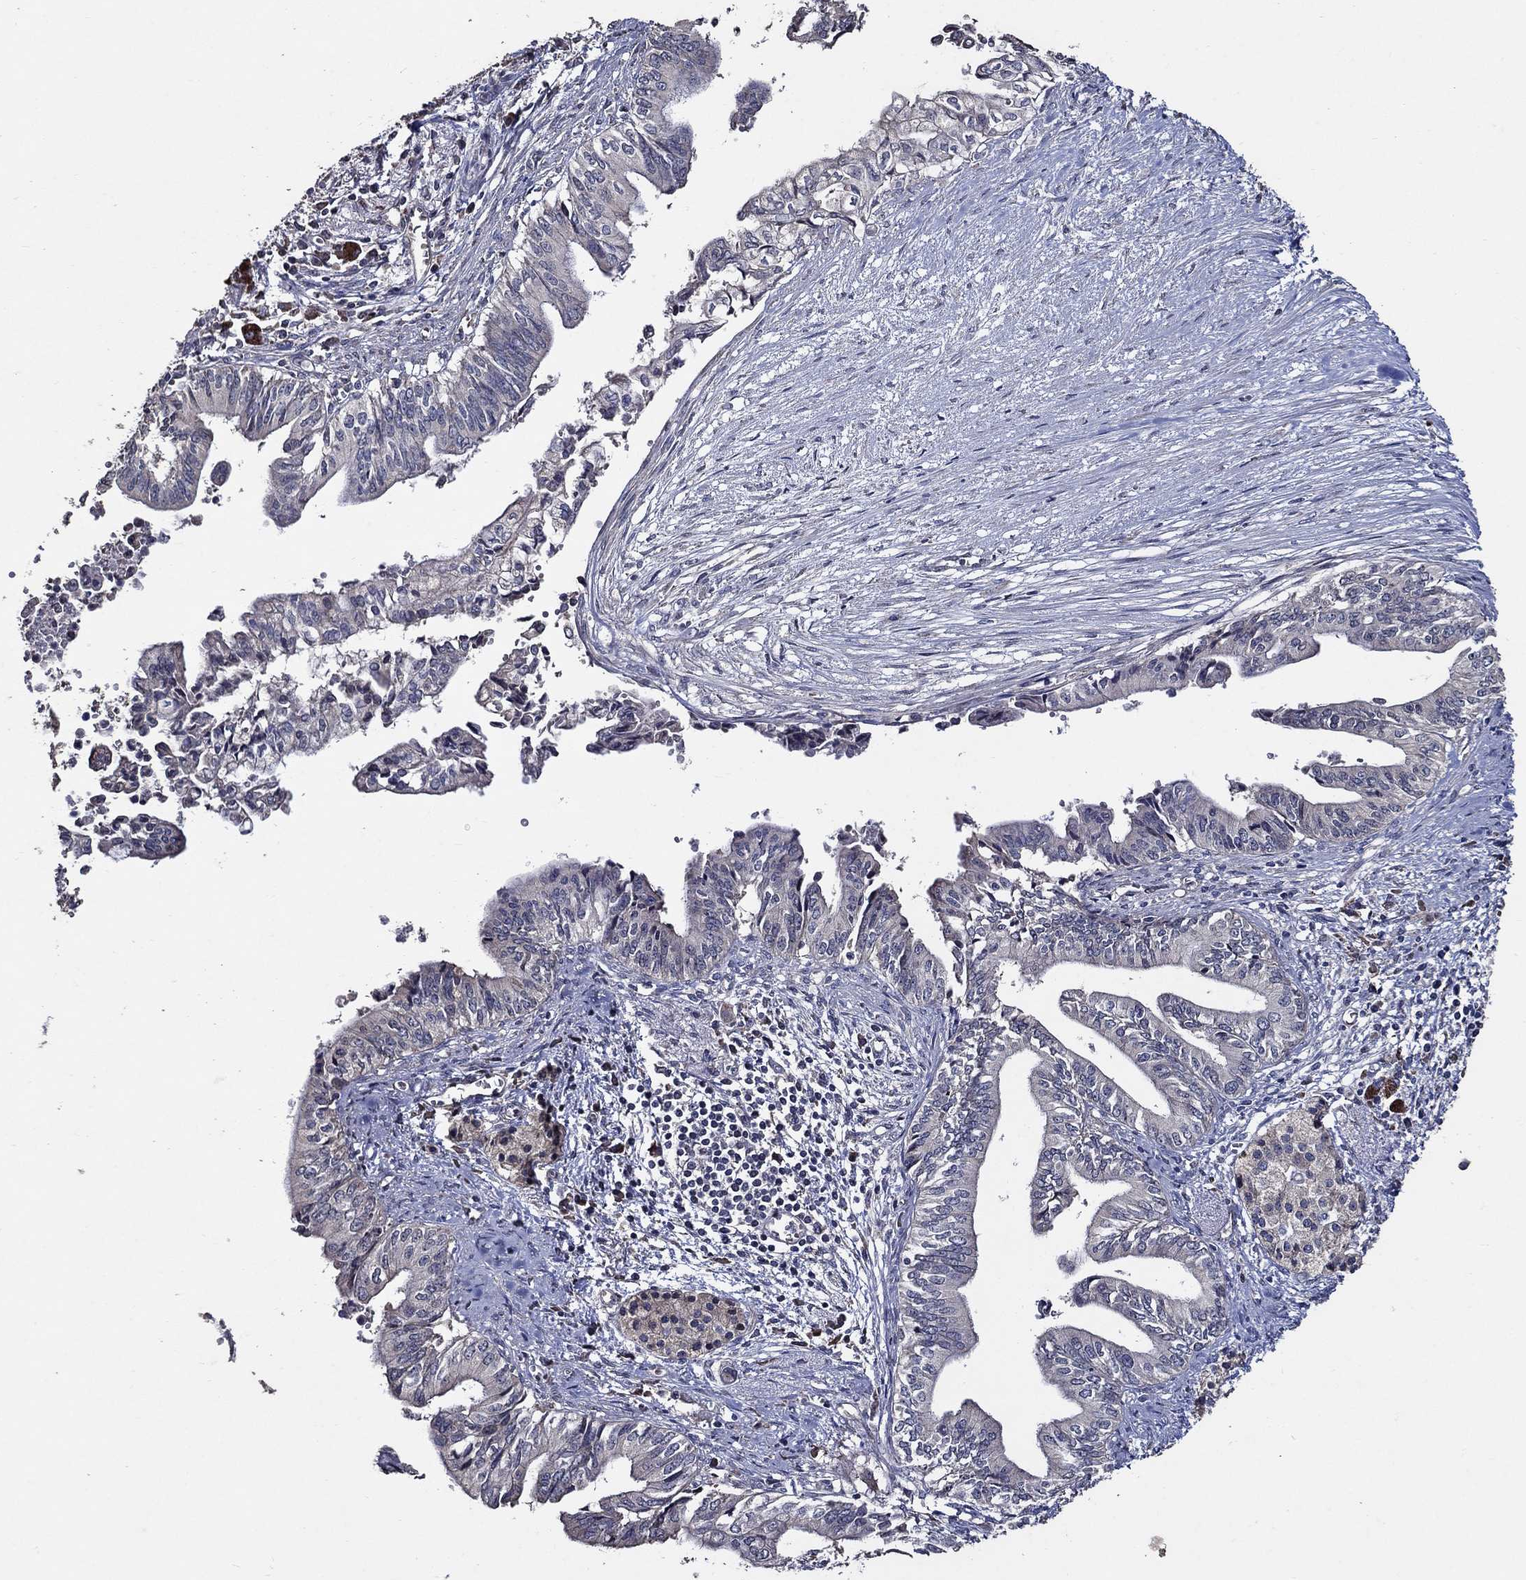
{"staining": {"intensity": "negative", "quantity": "none", "location": "none"}, "tissue": "pancreatic cancer", "cell_type": "Tumor cells", "image_type": "cancer", "snomed": [{"axis": "morphology", "description": "Adenocarcinoma, NOS"}, {"axis": "topography", "description": "Pancreas"}], "caption": "High magnification brightfield microscopy of pancreatic cancer (adenocarcinoma) stained with DAB (3,3'-diaminobenzidine) (brown) and counterstained with hematoxylin (blue): tumor cells show no significant positivity. Nuclei are stained in blue.", "gene": "HAP1", "patient": {"sex": "female", "age": 61}}